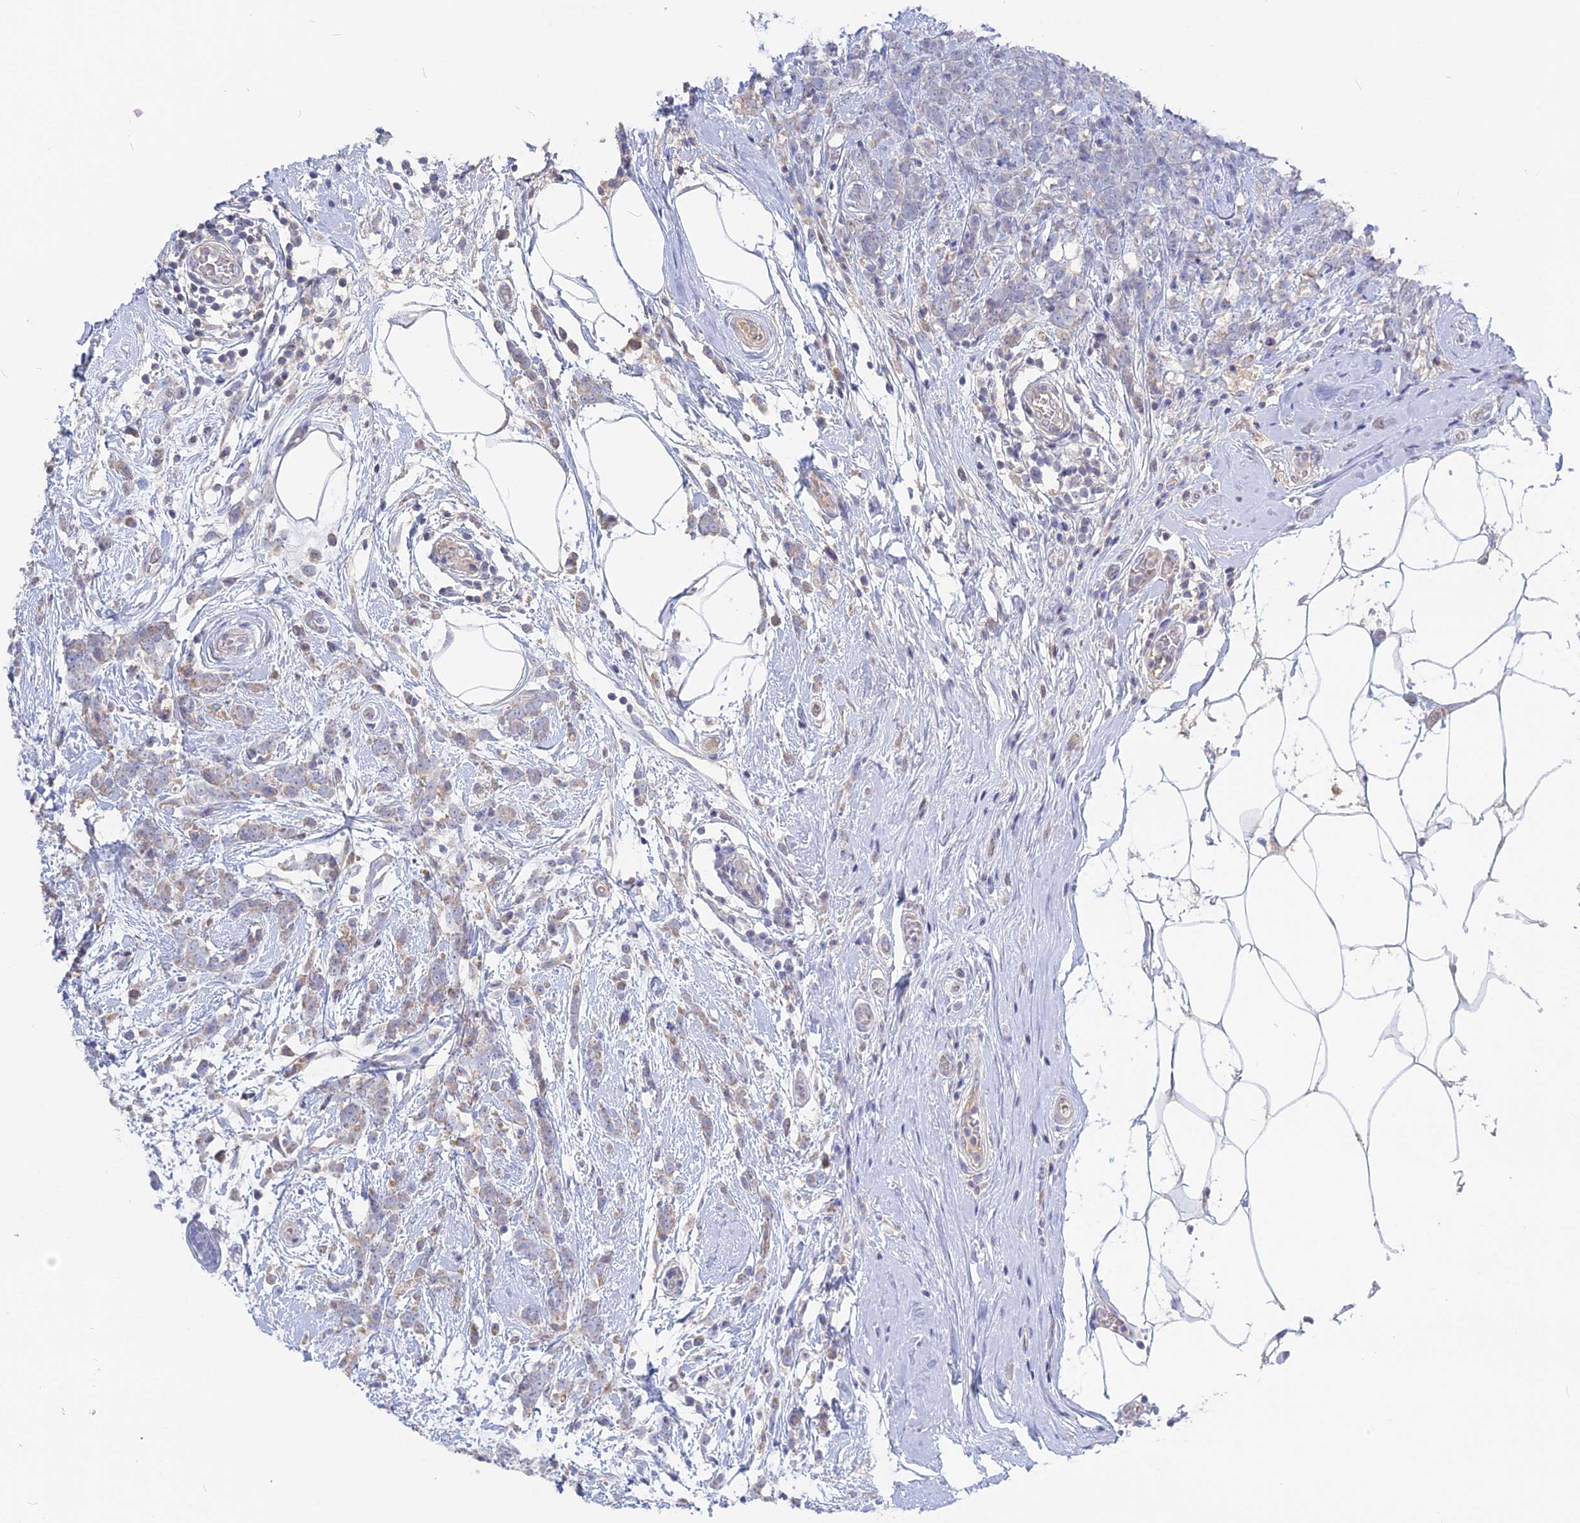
{"staining": {"intensity": "negative", "quantity": "none", "location": "none"}, "tissue": "breast cancer", "cell_type": "Tumor cells", "image_type": "cancer", "snomed": [{"axis": "morphology", "description": "Lobular carcinoma"}, {"axis": "topography", "description": "Breast"}], "caption": "A histopathology image of breast lobular carcinoma stained for a protein demonstrates no brown staining in tumor cells.", "gene": "ADGRA1", "patient": {"sex": "female", "age": 58}}